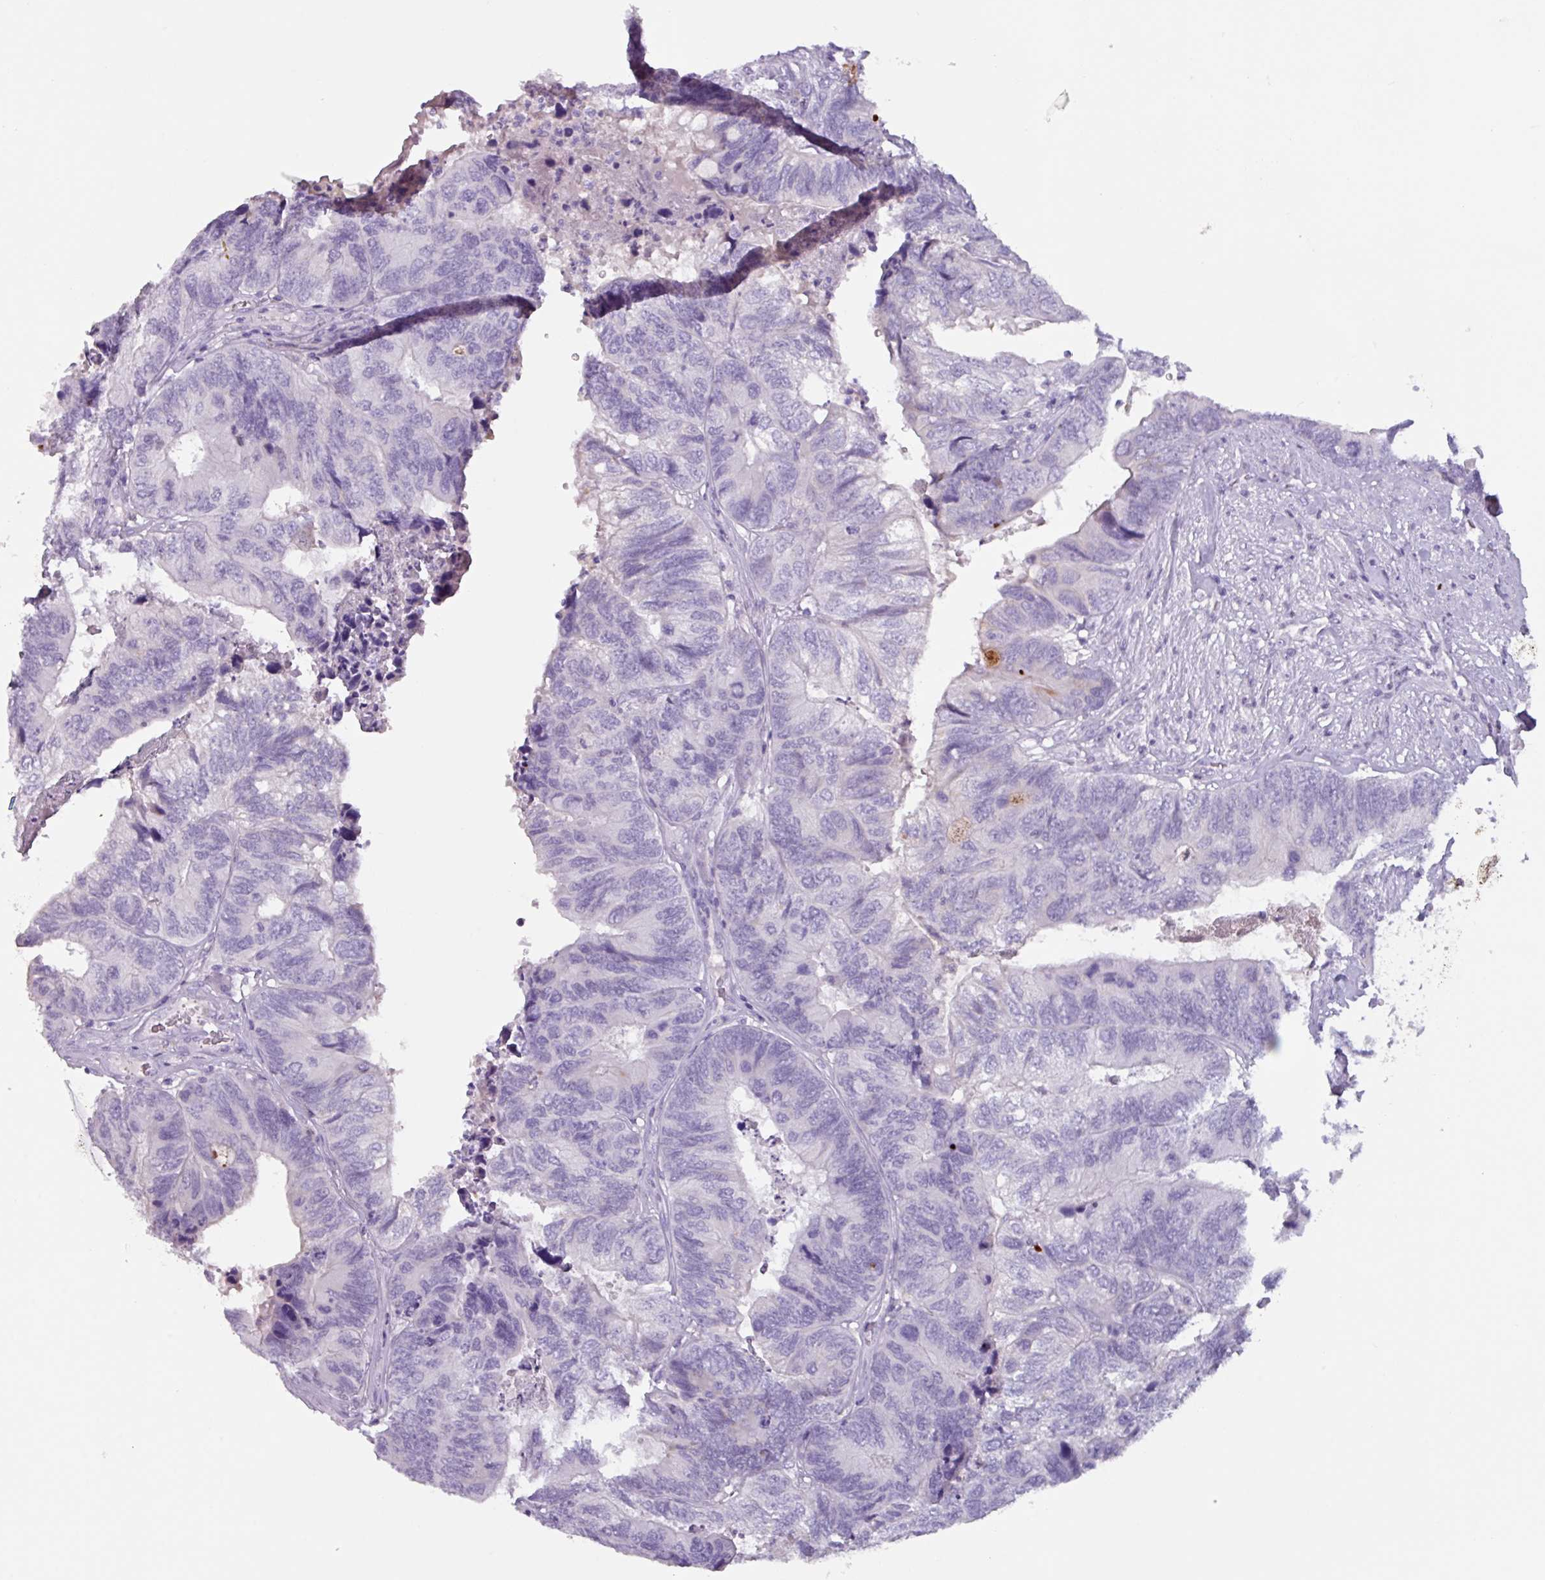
{"staining": {"intensity": "negative", "quantity": "none", "location": "none"}, "tissue": "colorectal cancer", "cell_type": "Tumor cells", "image_type": "cancer", "snomed": [{"axis": "morphology", "description": "Adenocarcinoma, NOS"}, {"axis": "topography", "description": "Colon"}], "caption": "This histopathology image is of adenocarcinoma (colorectal) stained with immunohistochemistry to label a protein in brown with the nuclei are counter-stained blue. There is no positivity in tumor cells.", "gene": "OR2T10", "patient": {"sex": "female", "age": 67}}